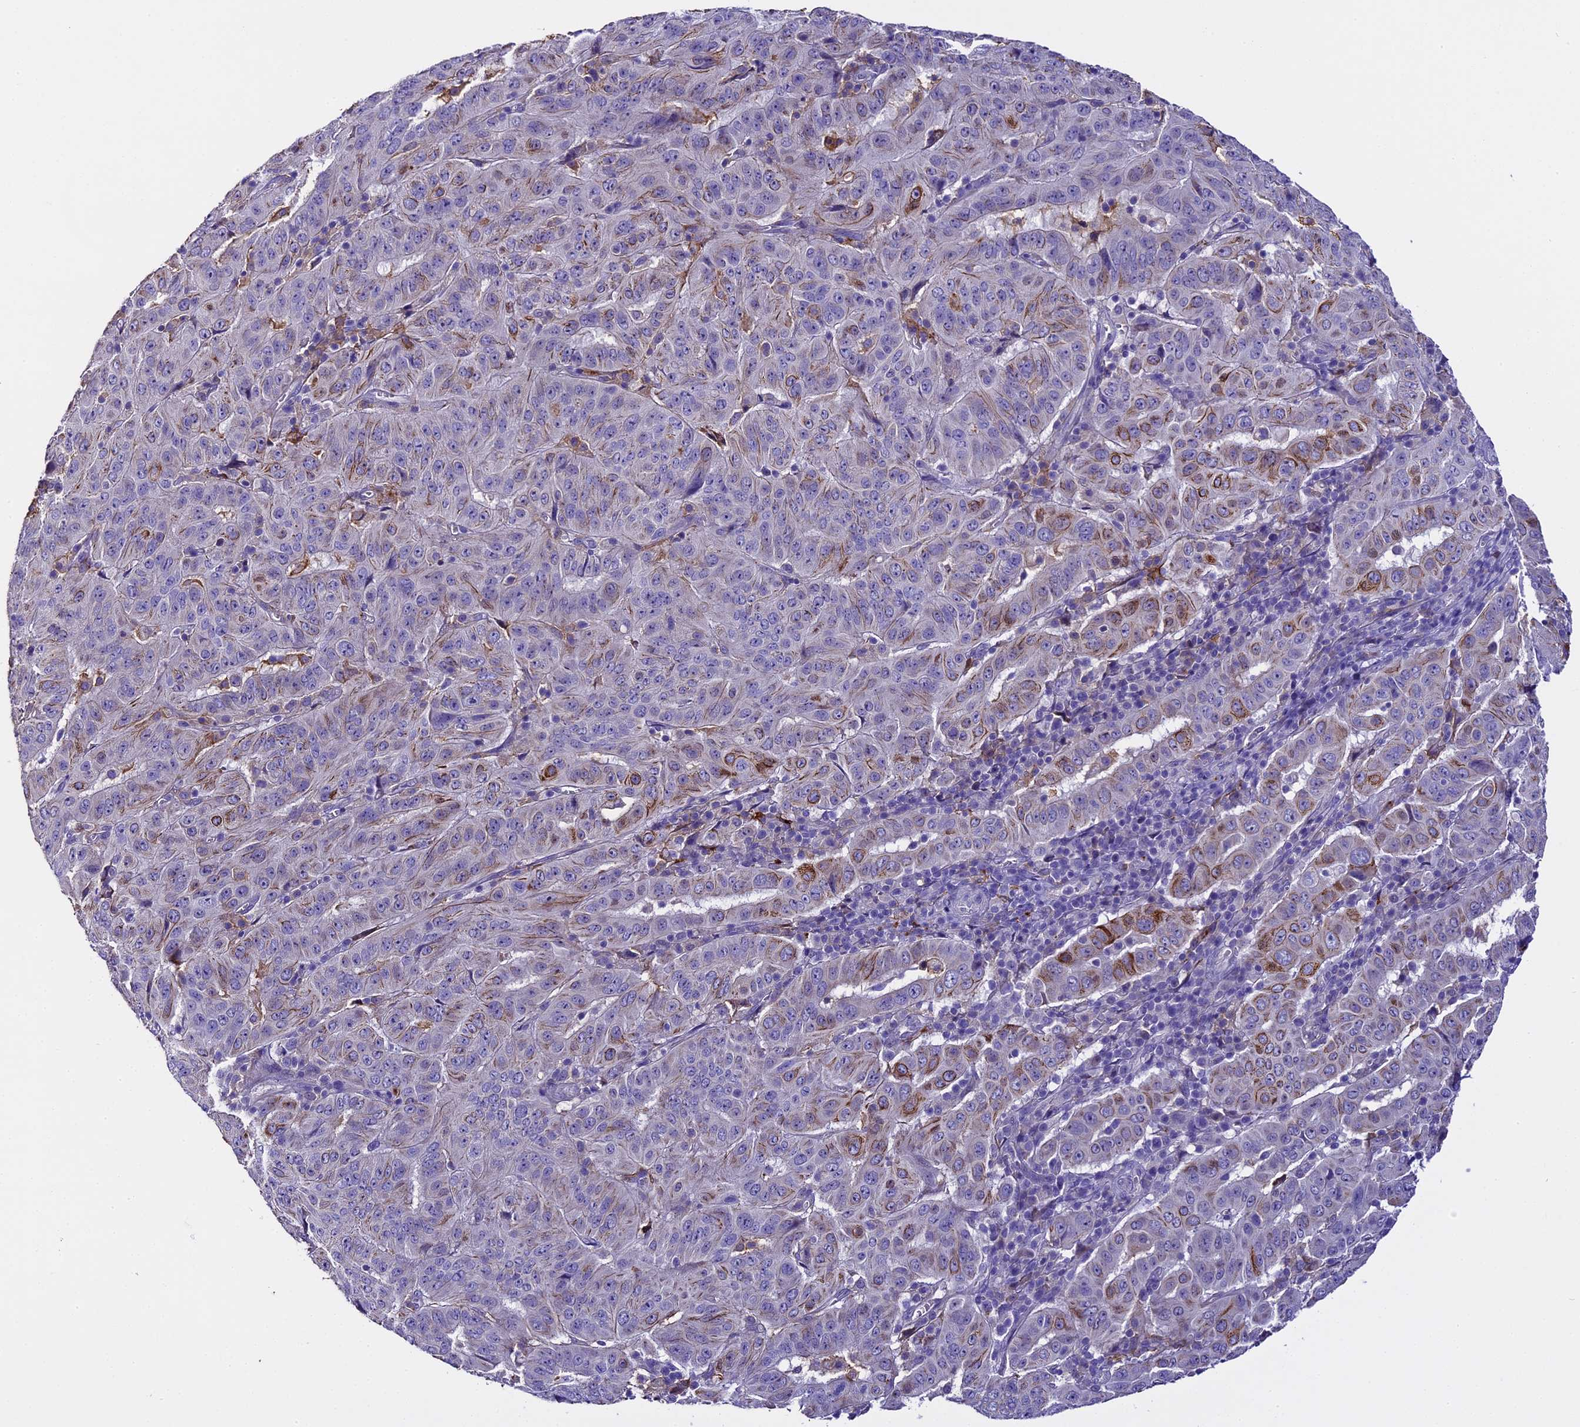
{"staining": {"intensity": "moderate", "quantity": "<25%", "location": "cytoplasmic/membranous"}, "tissue": "pancreatic cancer", "cell_type": "Tumor cells", "image_type": "cancer", "snomed": [{"axis": "morphology", "description": "Adenocarcinoma, NOS"}, {"axis": "topography", "description": "Pancreas"}], "caption": "This image shows immunohistochemistry (IHC) staining of human pancreatic cancer (adenocarcinoma), with low moderate cytoplasmic/membranous expression in approximately <25% of tumor cells.", "gene": "NOD2", "patient": {"sex": "male", "age": 63}}